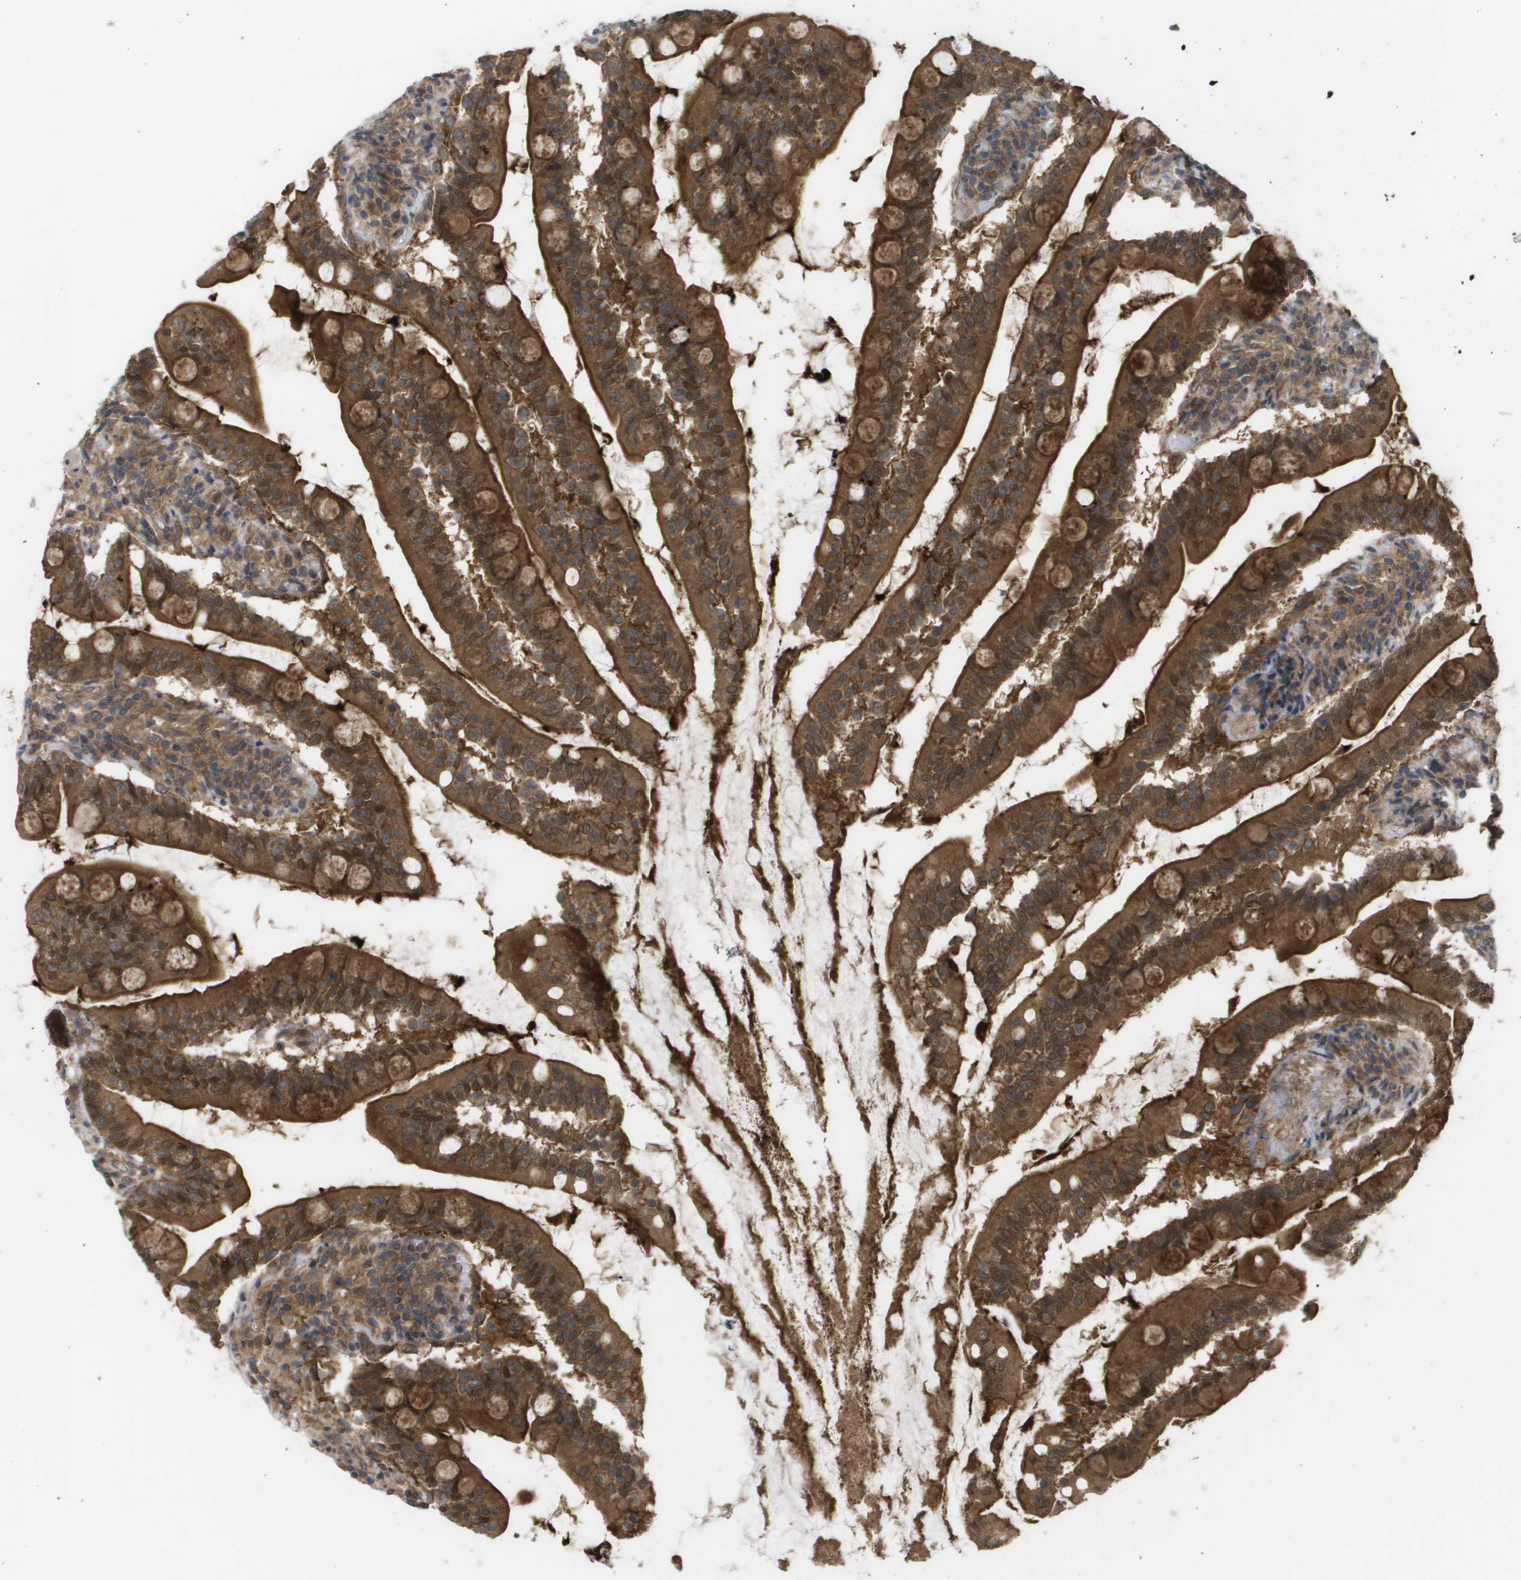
{"staining": {"intensity": "strong", "quantity": ">75%", "location": "cytoplasmic/membranous,nuclear"}, "tissue": "small intestine", "cell_type": "Glandular cells", "image_type": "normal", "snomed": [{"axis": "morphology", "description": "Normal tissue, NOS"}, {"axis": "topography", "description": "Small intestine"}], "caption": "Small intestine stained with a brown dye demonstrates strong cytoplasmic/membranous,nuclear positive staining in approximately >75% of glandular cells.", "gene": "CTPS2", "patient": {"sex": "female", "age": 56}}